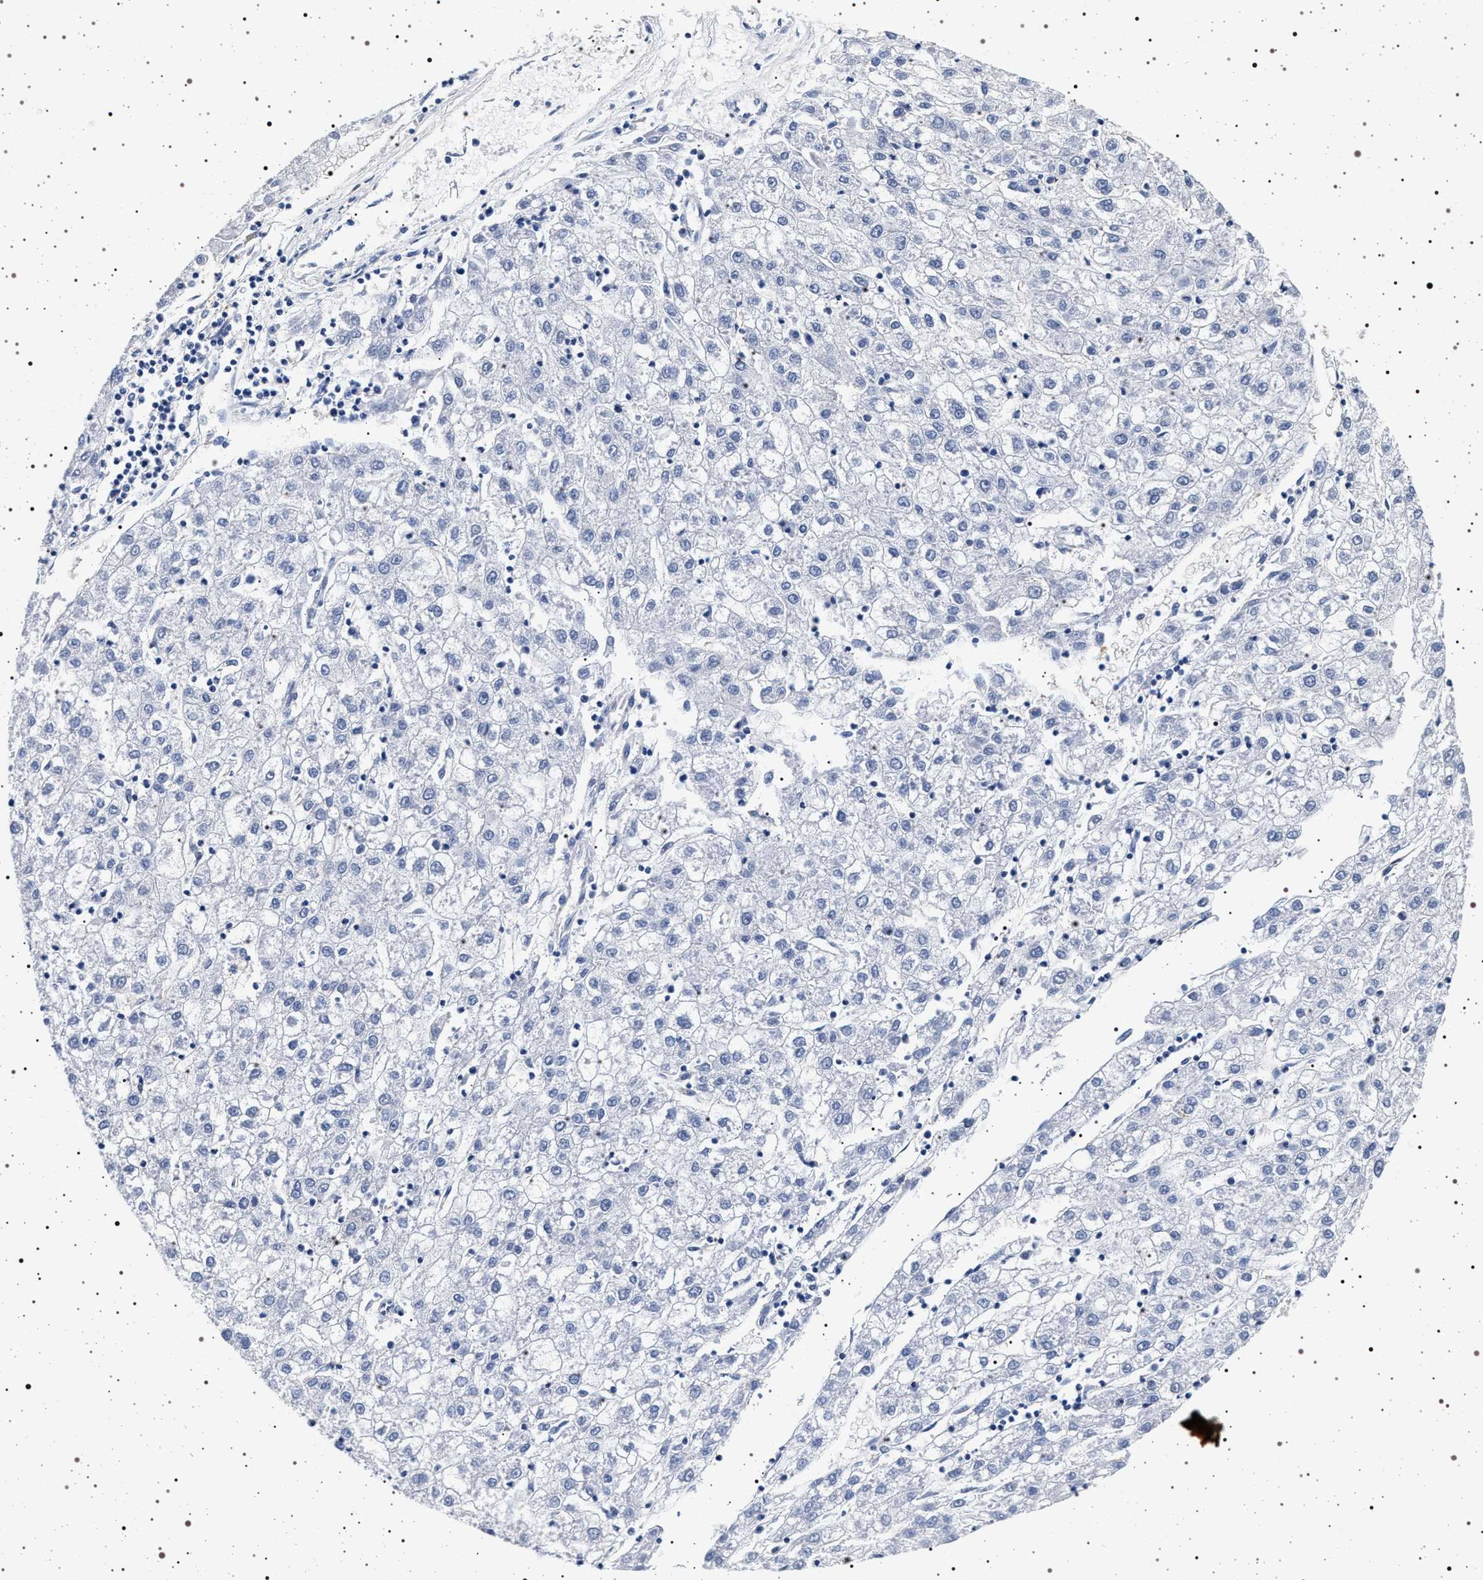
{"staining": {"intensity": "negative", "quantity": "none", "location": "none"}, "tissue": "liver cancer", "cell_type": "Tumor cells", "image_type": "cancer", "snomed": [{"axis": "morphology", "description": "Carcinoma, Hepatocellular, NOS"}, {"axis": "topography", "description": "Liver"}], "caption": "DAB (3,3'-diaminobenzidine) immunohistochemical staining of human hepatocellular carcinoma (liver) demonstrates no significant staining in tumor cells.", "gene": "HSD17B1", "patient": {"sex": "male", "age": 72}}